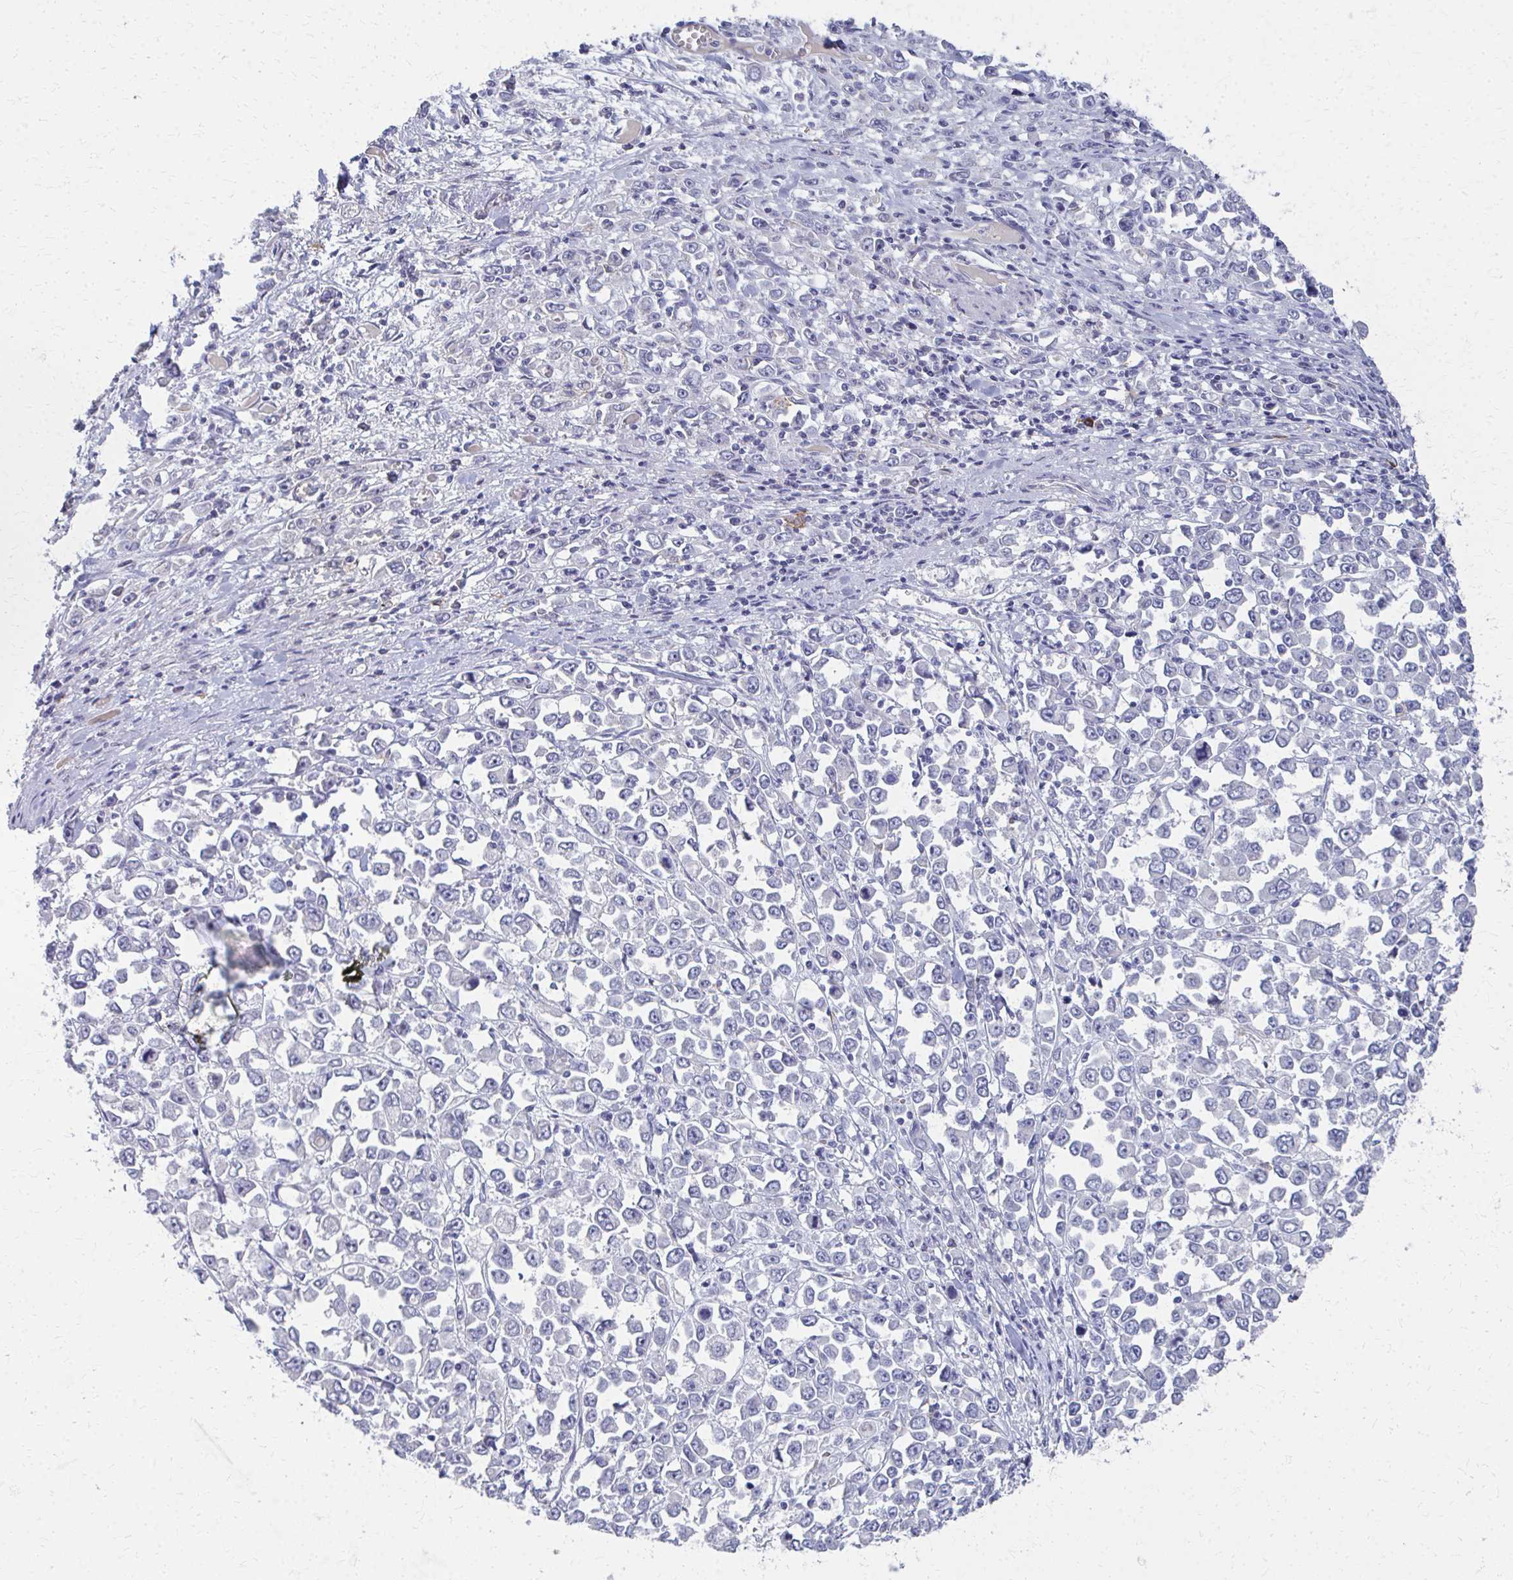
{"staining": {"intensity": "negative", "quantity": "none", "location": "none"}, "tissue": "stomach cancer", "cell_type": "Tumor cells", "image_type": "cancer", "snomed": [{"axis": "morphology", "description": "Adenocarcinoma, NOS"}, {"axis": "topography", "description": "Stomach, upper"}], "caption": "Adenocarcinoma (stomach) was stained to show a protein in brown. There is no significant staining in tumor cells. (Brightfield microscopy of DAB (3,3'-diaminobenzidine) immunohistochemistry at high magnification).", "gene": "MS4A2", "patient": {"sex": "male", "age": 70}}